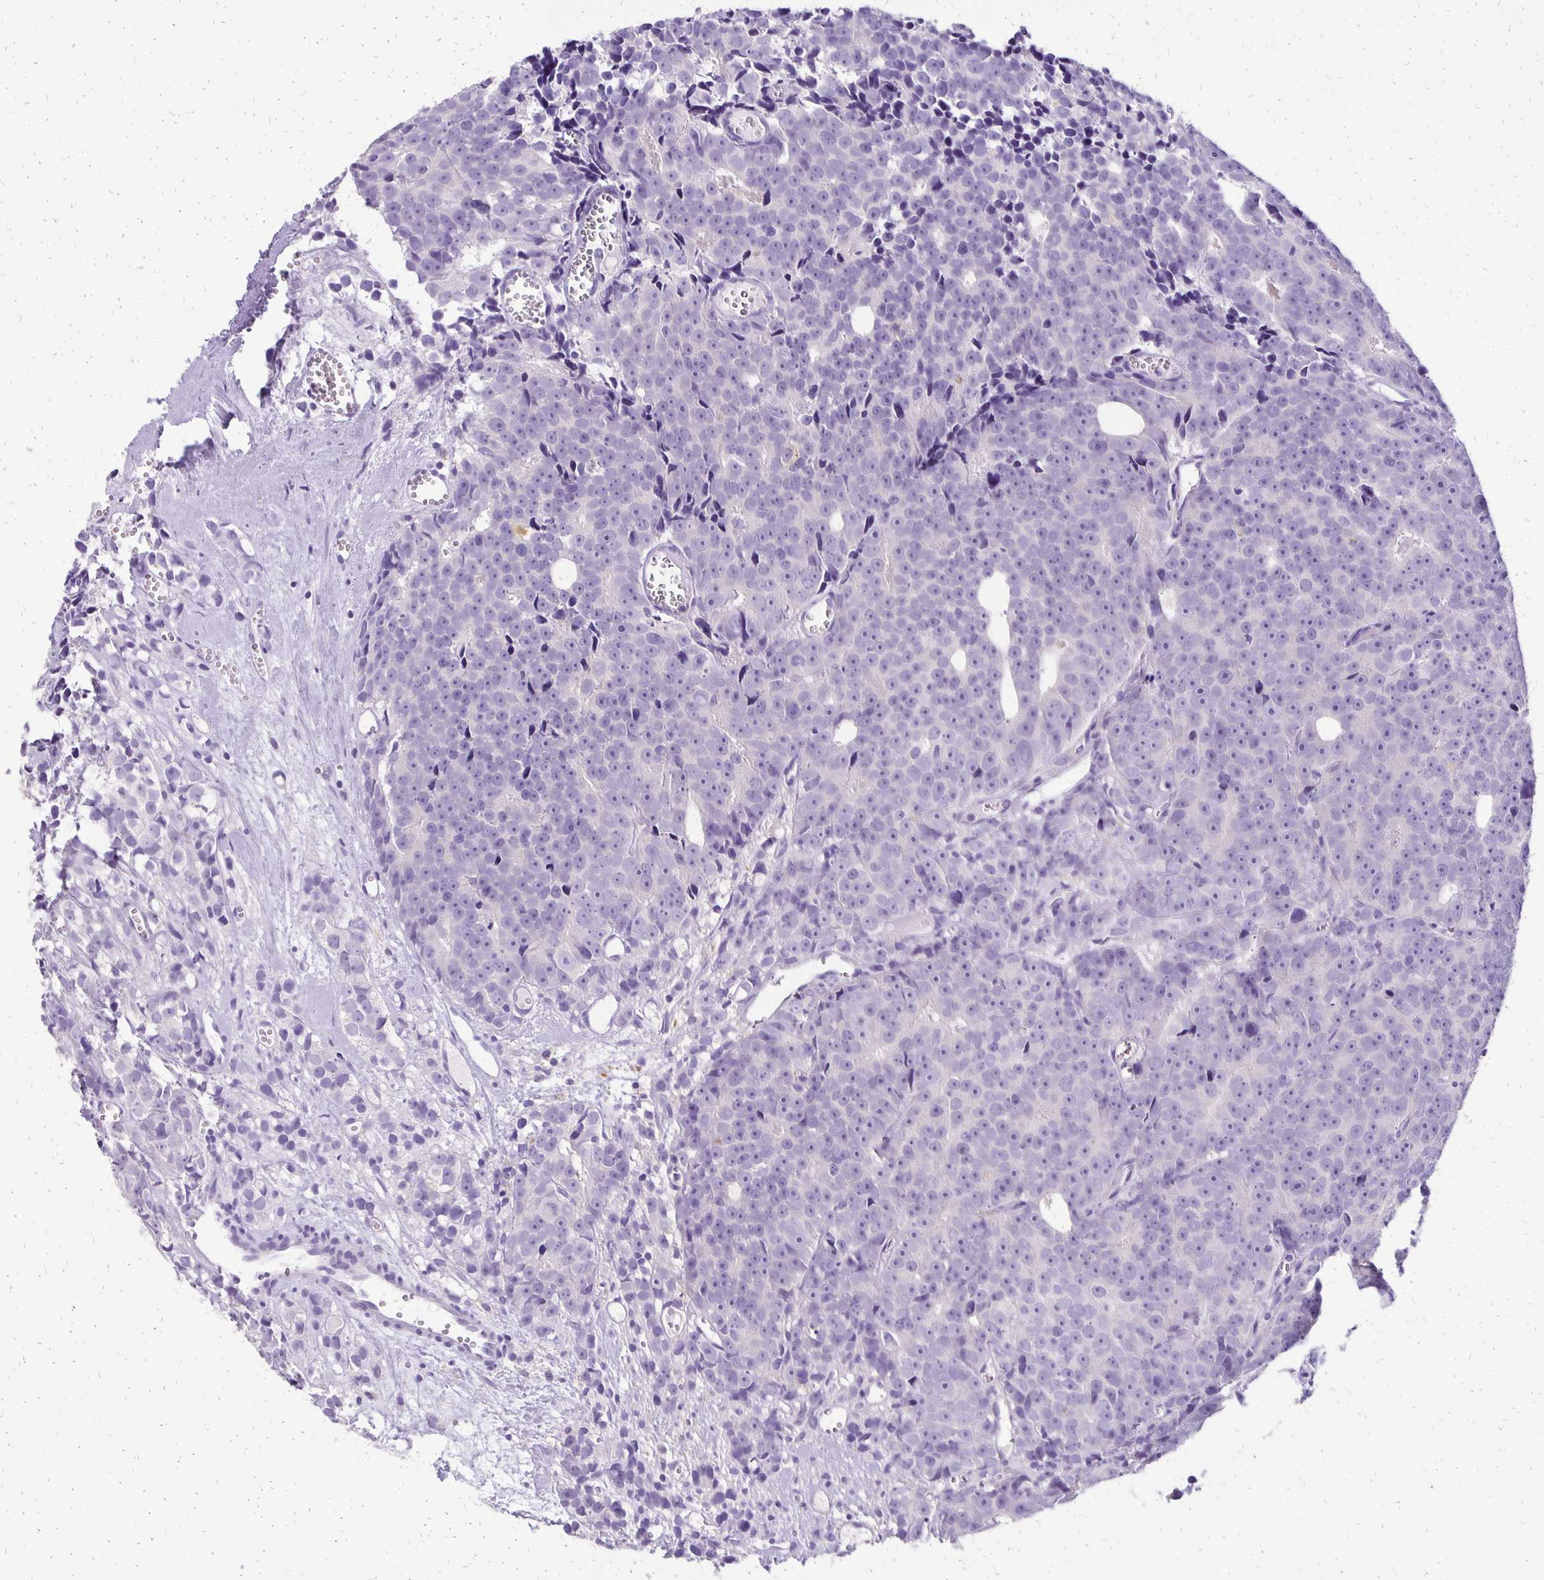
{"staining": {"intensity": "negative", "quantity": "none", "location": "none"}, "tissue": "prostate cancer", "cell_type": "Tumor cells", "image_type": "cancer", "snomed": [{"axis": "morphology", "description": "Adenocarcinoma, High grade"}, {"axis": "topography", "description": "Prostate"}], "caption": "High-grade adenocarcinoma (prostate) stained for a protein using immunohistochemistry (IHC) displays no positivity tumor cells.", "gene": "ANKRD45", "patient": {"sex": "male", "age": 77}}